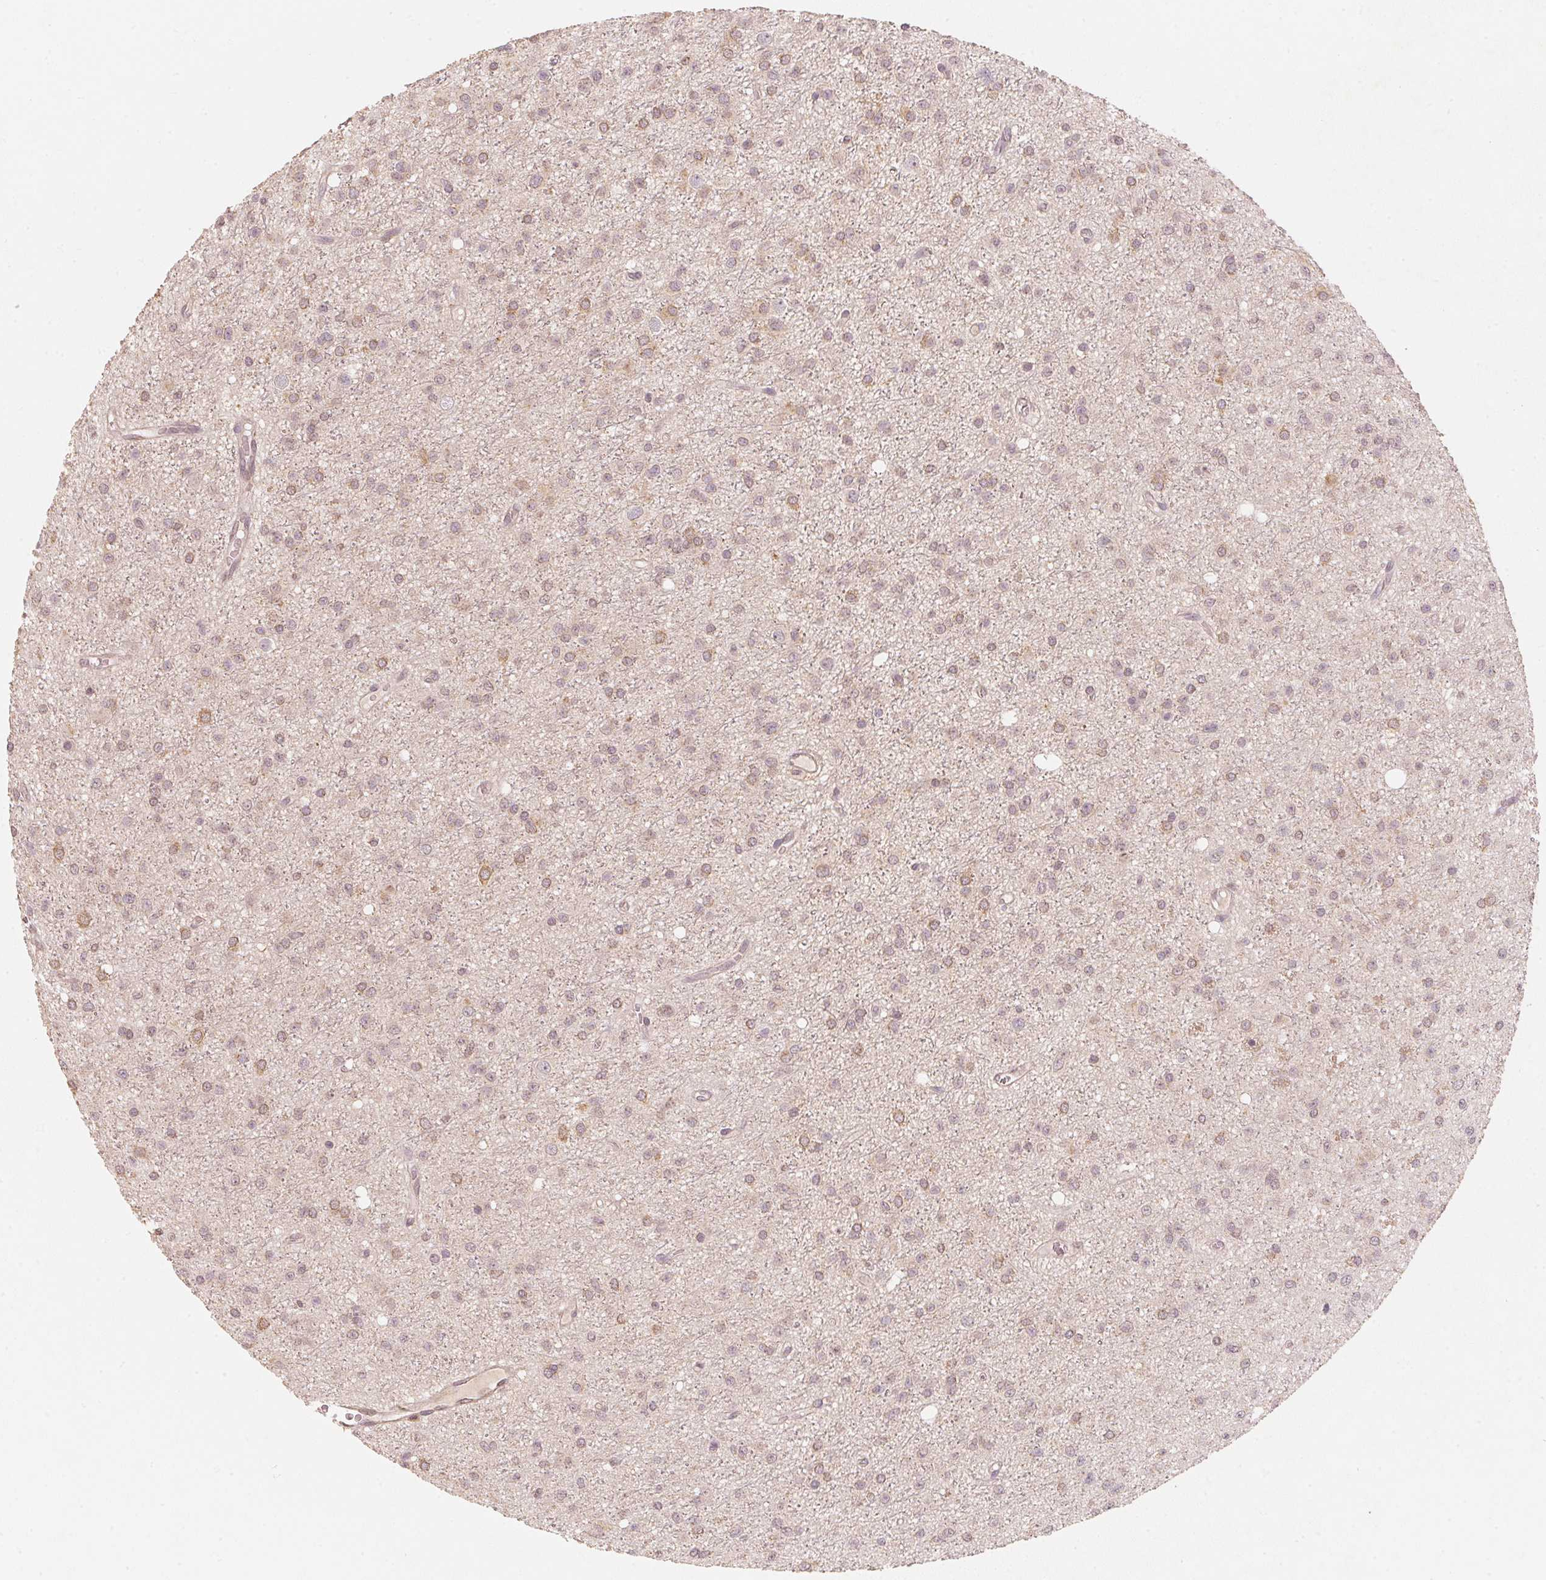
{"staining": {"intensity": "weak", "quantity": "<25%", "location": "cytoplasmic/membranous"}, "tissue": "glioma", "cell_type": "Tumor cells", "image_type": "cancer", "snomed": [{"axis": "morphology", "description": "Glioma, malignant, Low grade"}, {"axis": "topography", "description": "Brain"}], "caption": "This is a photomicrograph of immunohistochemistry staining of malignant low-grade glioma, which shows no positivity in tumor cells.", "gene": "C2orf73", "patient": {"sex": "male", "age": 27}}